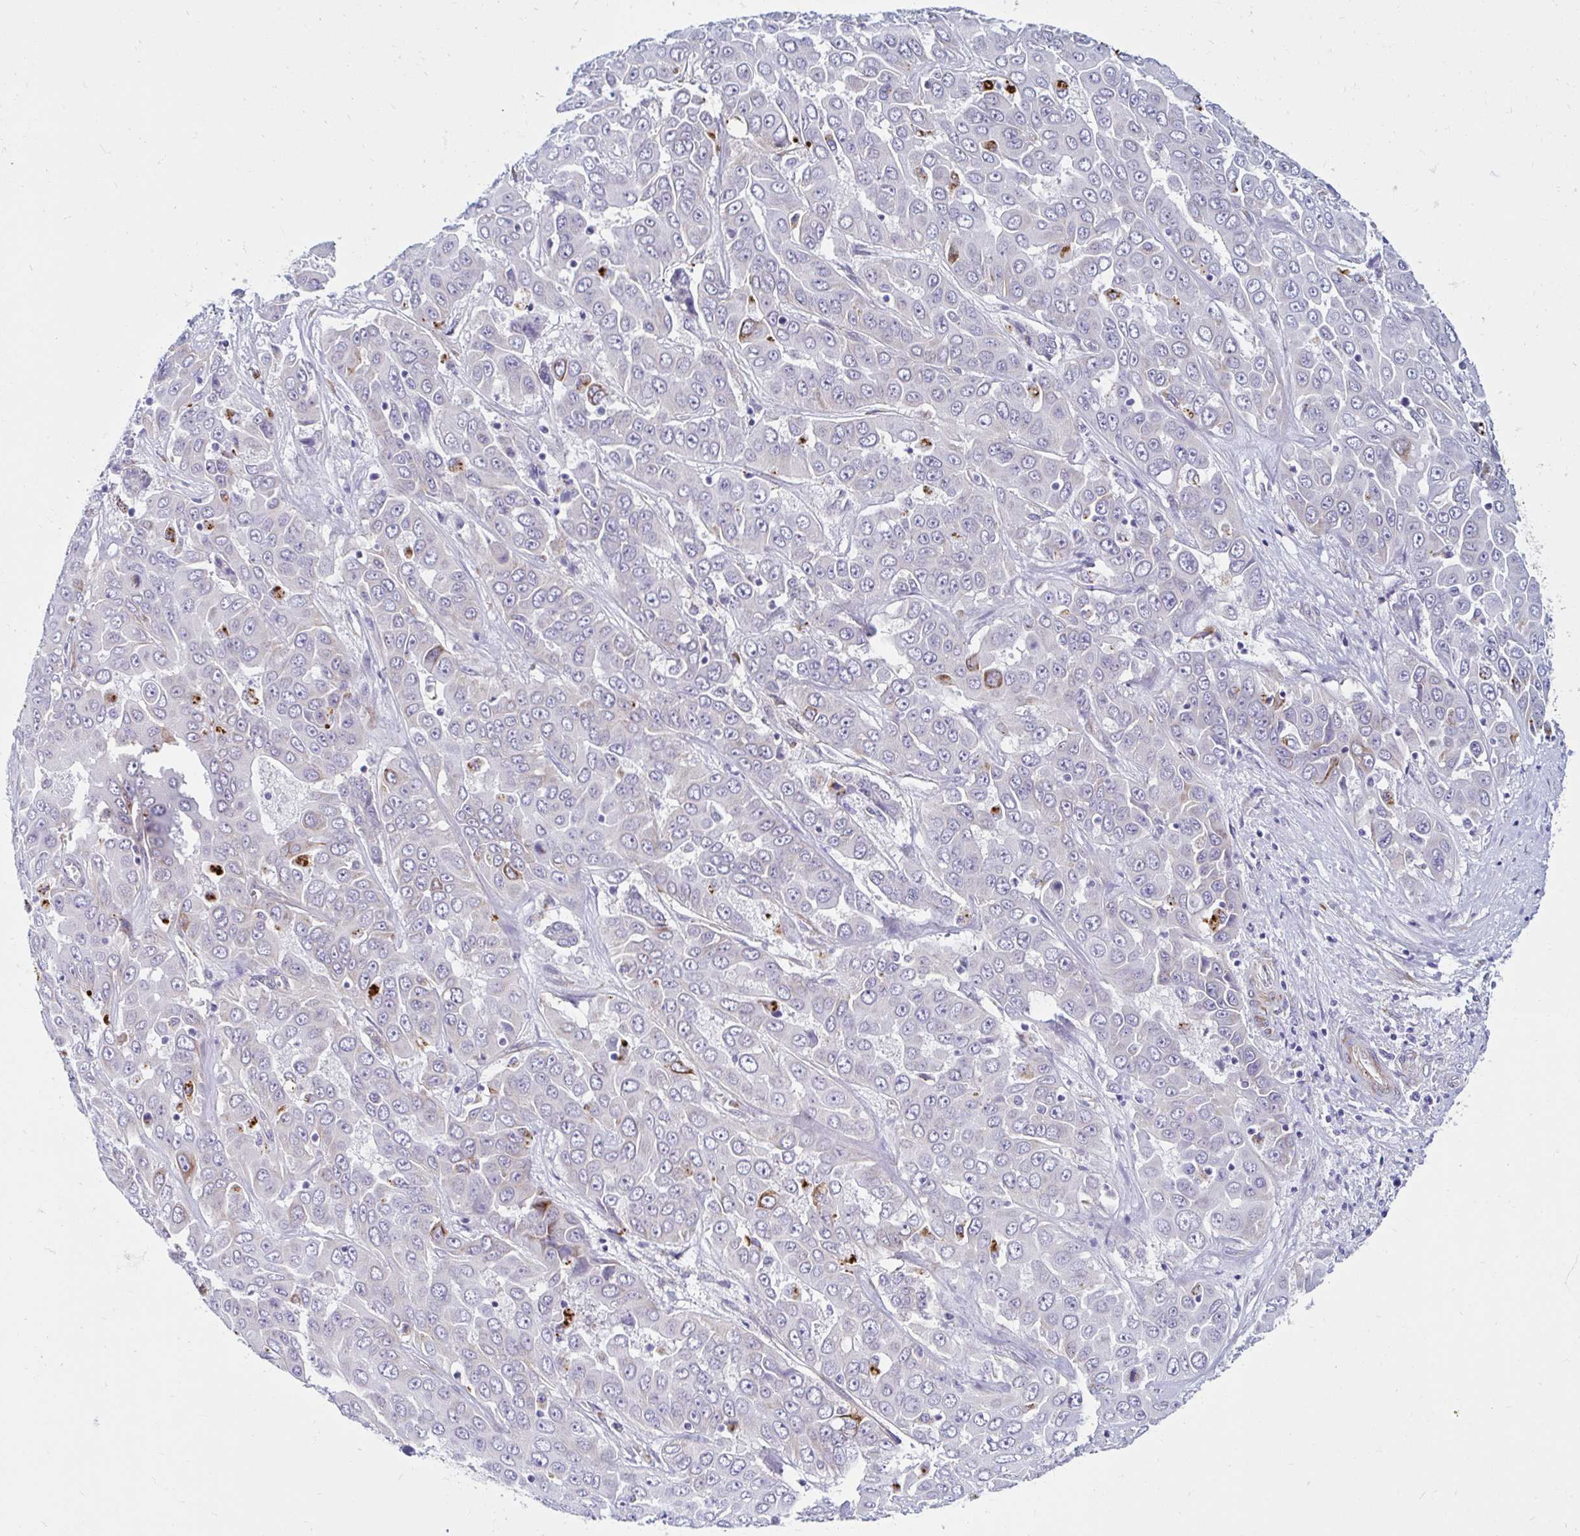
{"staining": {"intensity": "negative", "quantity": "none", "location": "none"}, "tissue": "liver cancer", "cell_type": "Tumor cells", "image_type": "cancer", "snomed": [{"axis": "morphology", "description": "Cholangiocarcinoma"}, {"axis": "topography", "description": "Liver"}], "caption": "DAB (3,3'-diaminobenzidine) immunohistochemical staining of human liver cancer (cholangiocarcinoma) exhibits no significant expression in tumor cells.", "gene": "ANKRD62", "patient": {"sex": "female", "age": 52}}